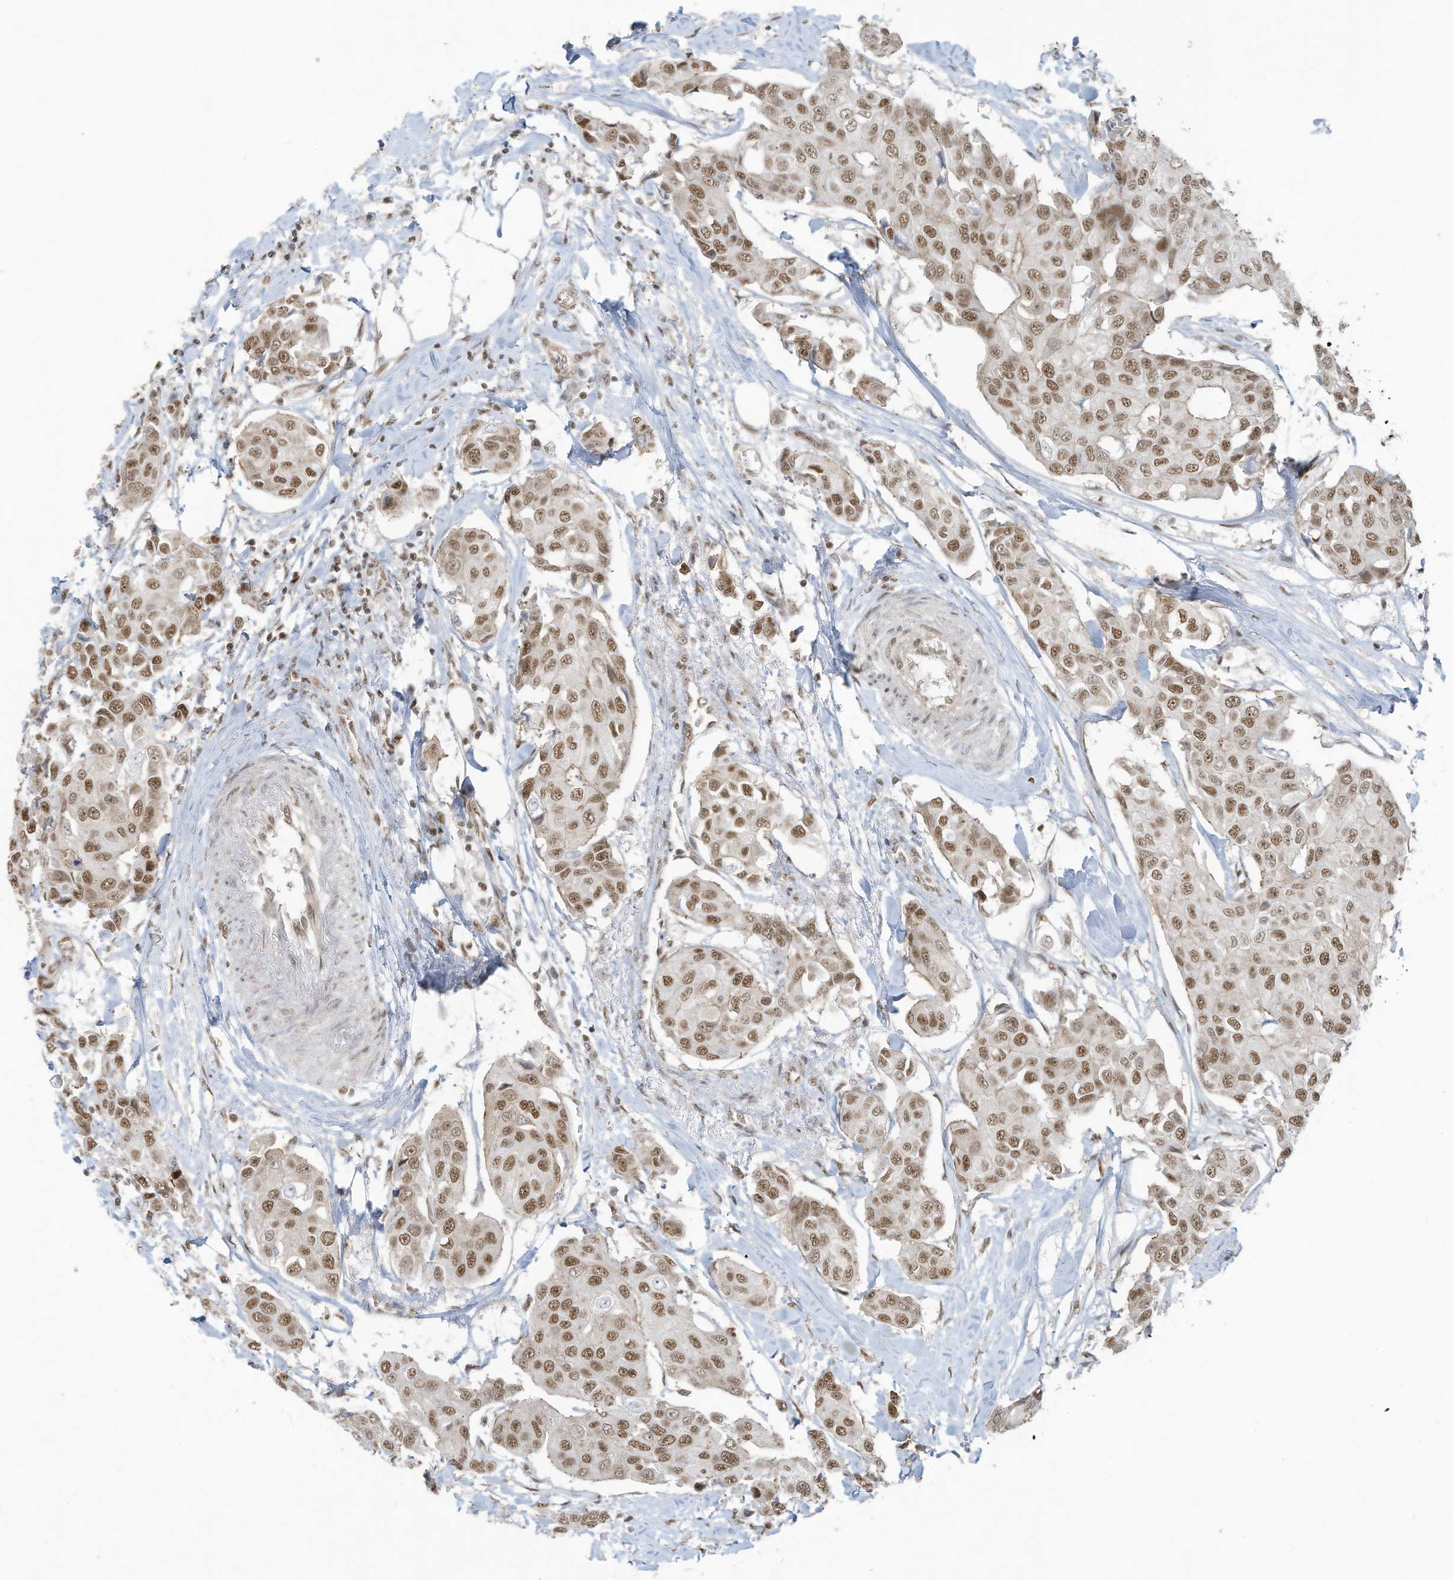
{"staining": {"intensity": "moderate", "quantity": ">75%", "location": "nuclear"}, "tissue": "breast cancer", "cell_type": "Tumor cells", "image_type": "cancer", "snomed": [{"axis": "morphology", "description": "Duct carcinoma"}, {"axis": "topography", "description": "Breast"}], "caption": "The image demonstrates immunohistochemical staining of breast cancer. There is moderate nuclear expression is seen in about >75% of tumor cells.", "gene": "DBR1", "patient": {"sex": "female", "age": 80}}